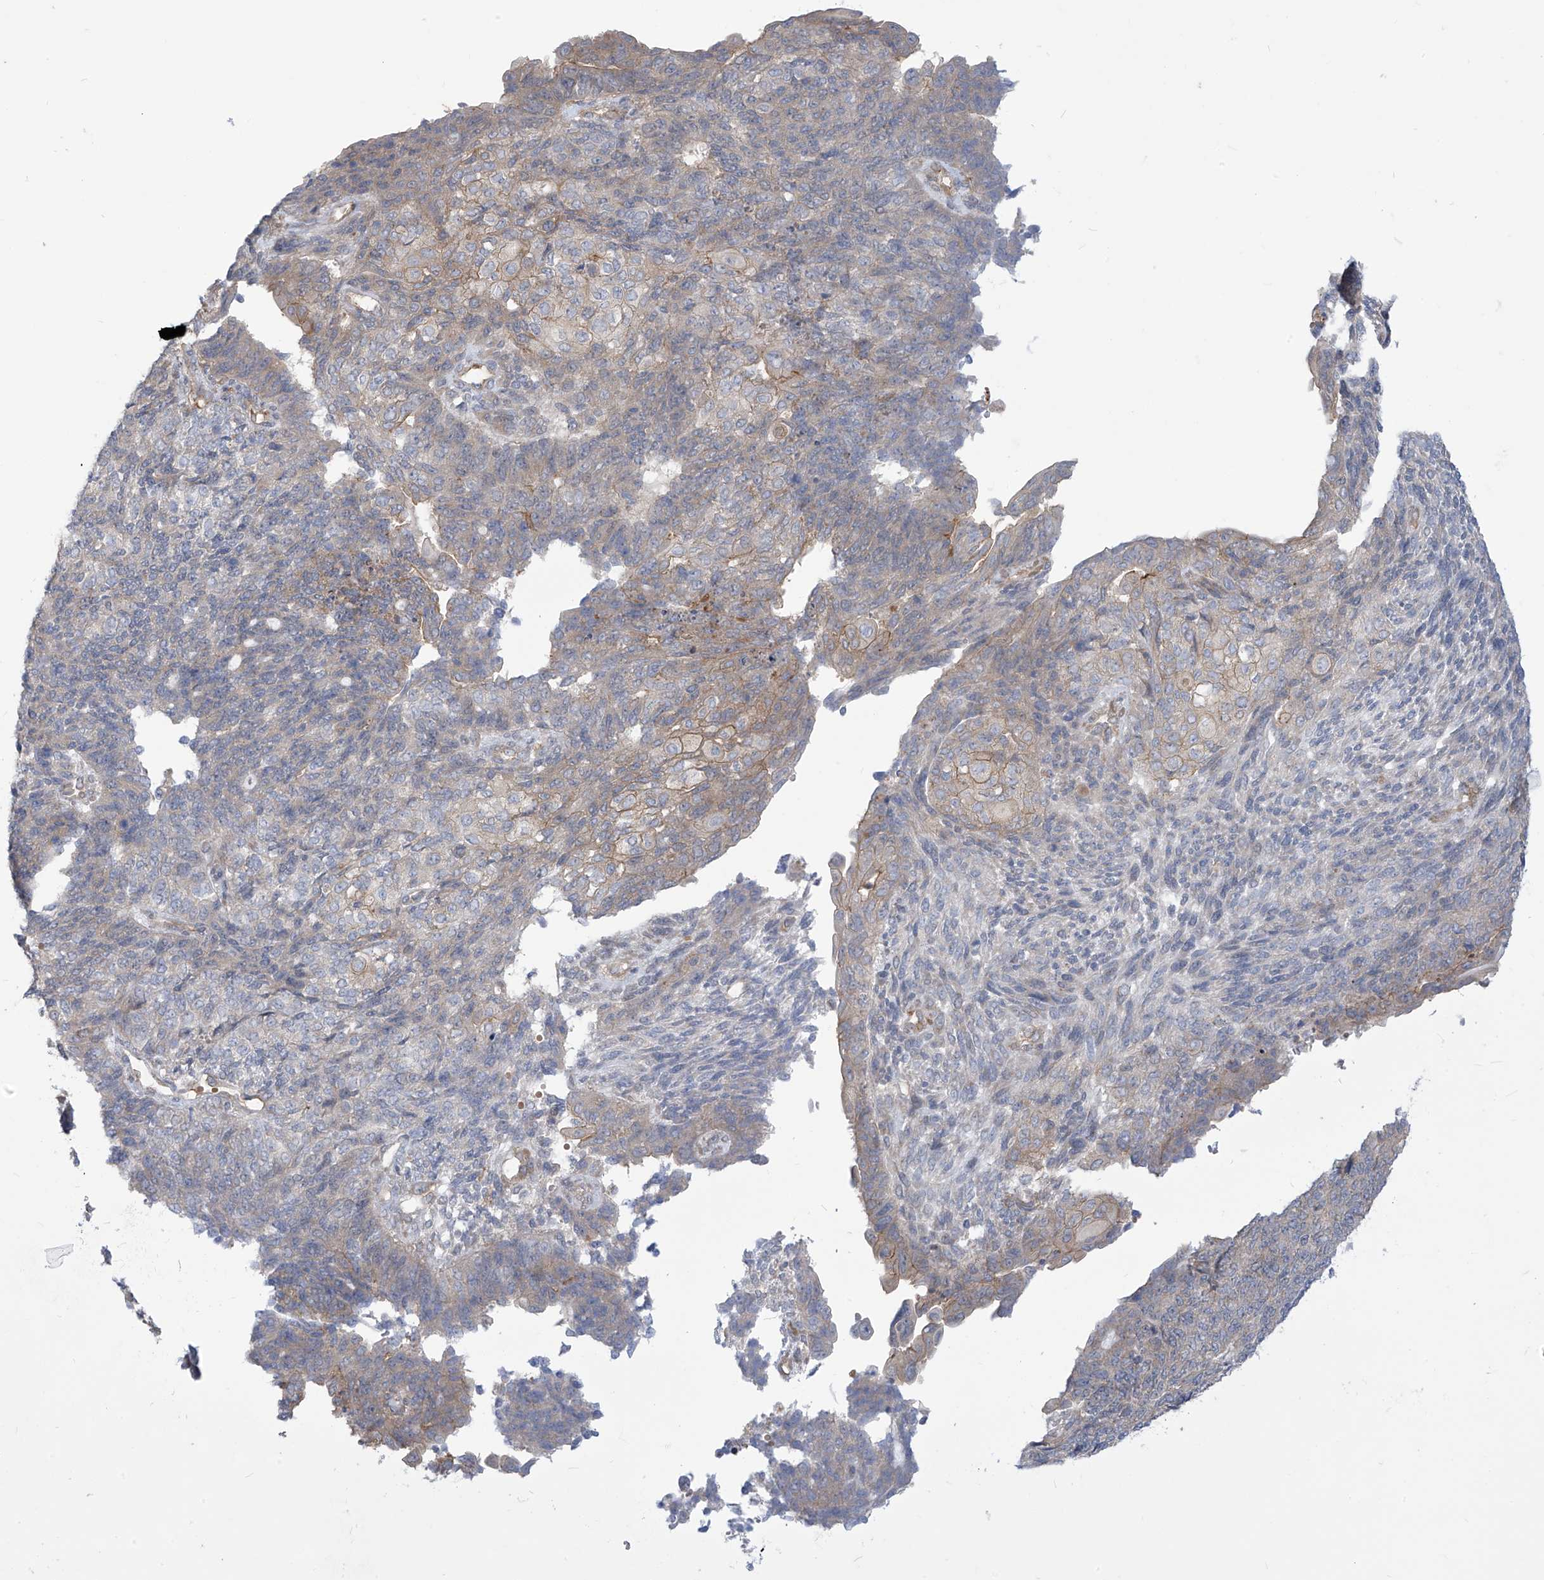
{"staining": {"intensity": "weak", "quantity": "<25%", "location": "cytoplasmic/membranous"}, "tissue": "endometrial cancer", "cell_type": "Tumor cells", "image_type": "cancer", "snomed": [{"axis": "morphology", "description": "Adenocarcinoma, NOS"}, {"axis": "topography", "description": "Endometrium"}], "caption": "Tumor cells are negative for protein expression in human endometrial cancer (adenocarcinoma). (Stains: DAB immunohistochemistry with hematoxylin counter stain, Microscopy: brightfield microscopy at high magnification).", "gene": "ADAT2", "patient": {"sex": "female", "age": 32}}